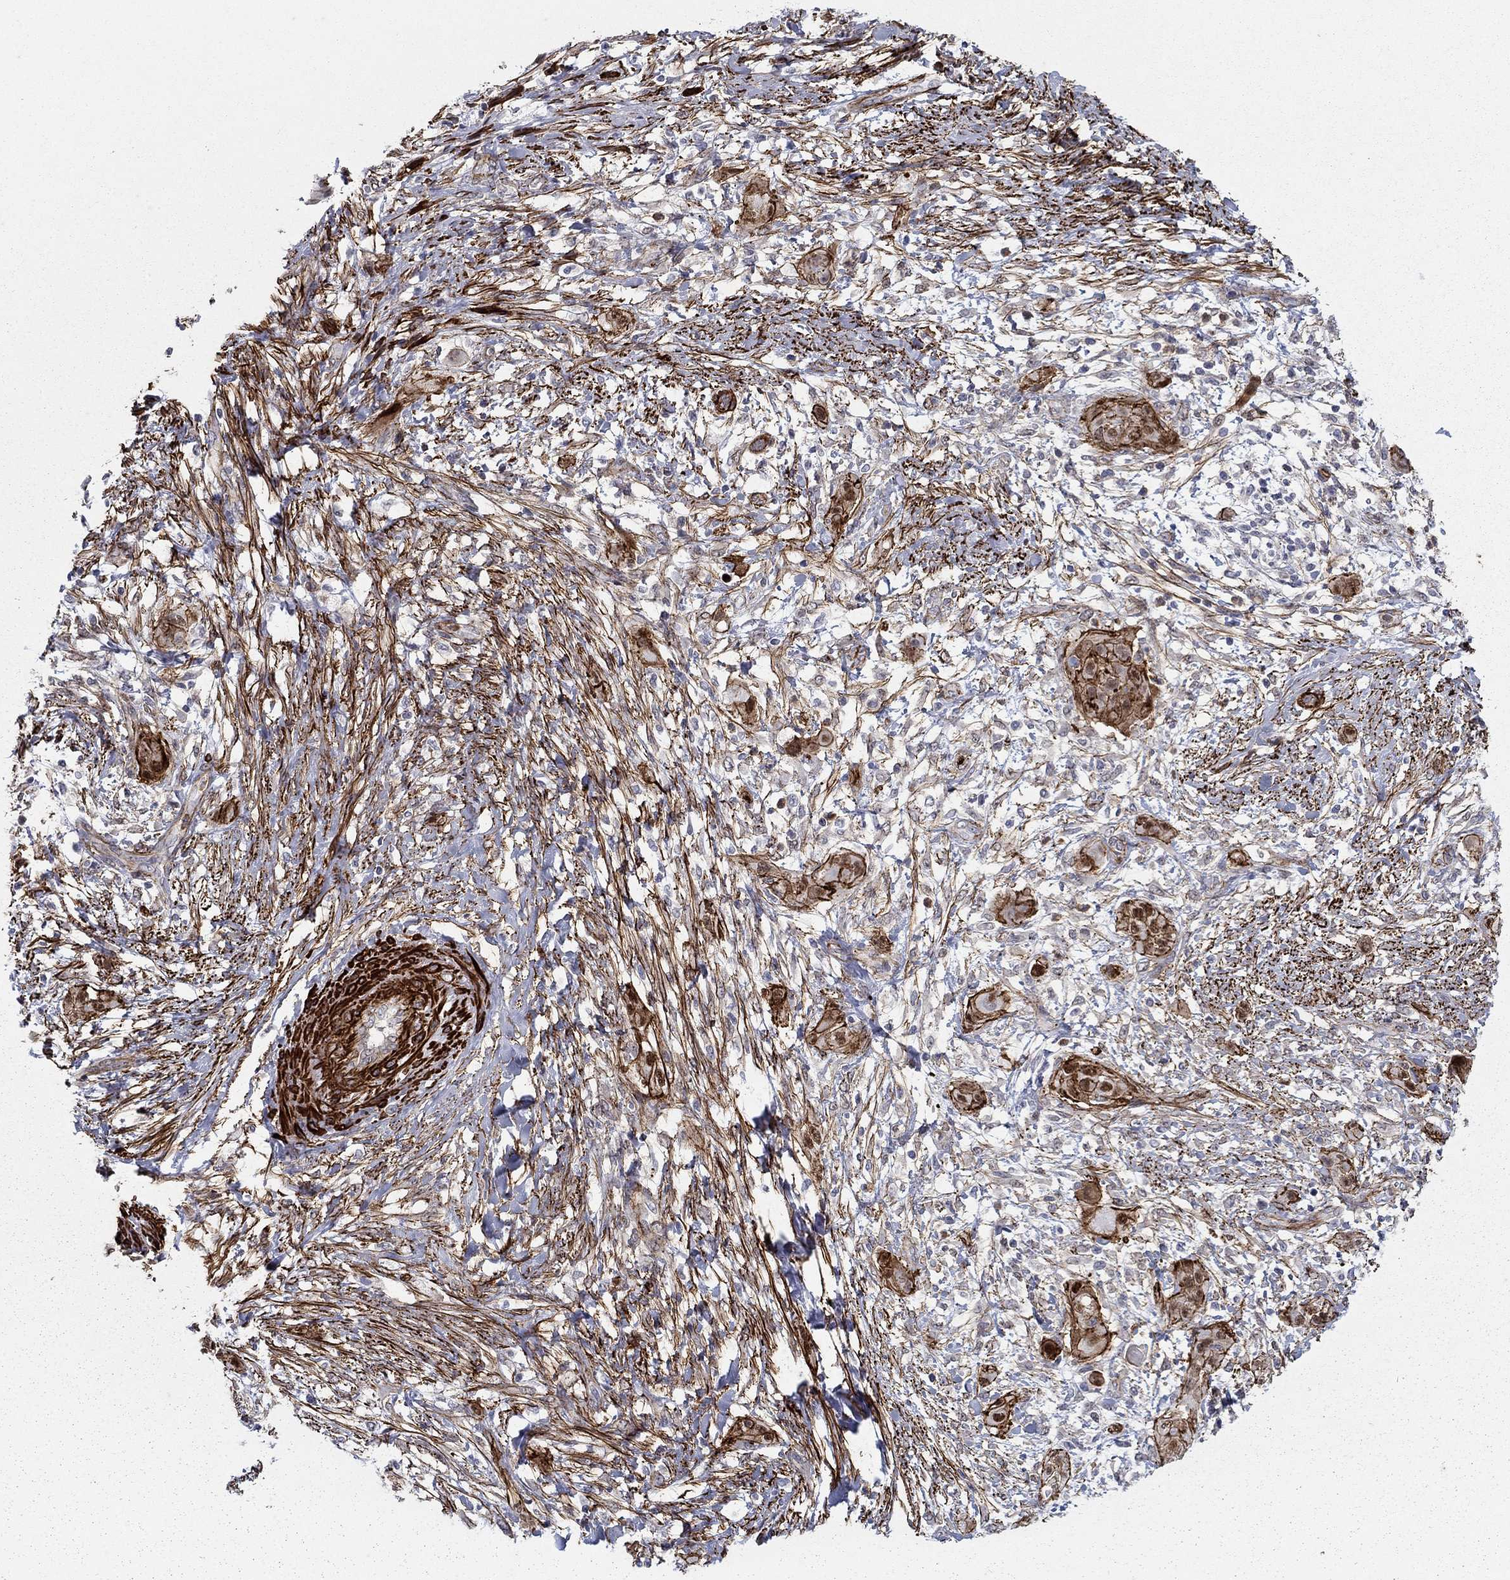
{"staining": {"intensity": "strong", "quantity": "25%-75%", "location": "cytoplasmic/membranous,nuclear"}, "tissue": "skin cancer", "cell_type": "Tumor cells", "image_type": "cancer", "snomed": [{"axis": "morphology", "description": "Squamous cell carcinoma, NOS"}, {"axis": "topography", "description": "Skin"}], "caption": "A micrograph of human squamous cell carcinoma (skin) stained for a protein demonstrates strong cytoplasmic/membranous and nuclear brown staining in tumor cells. Using DAB (brown) and hematoxylin (blue) stains, captured at high magnification using brightfield microscopy.", "gene": "KRBA1", "patient": {"sex": "male", "age": 62}}